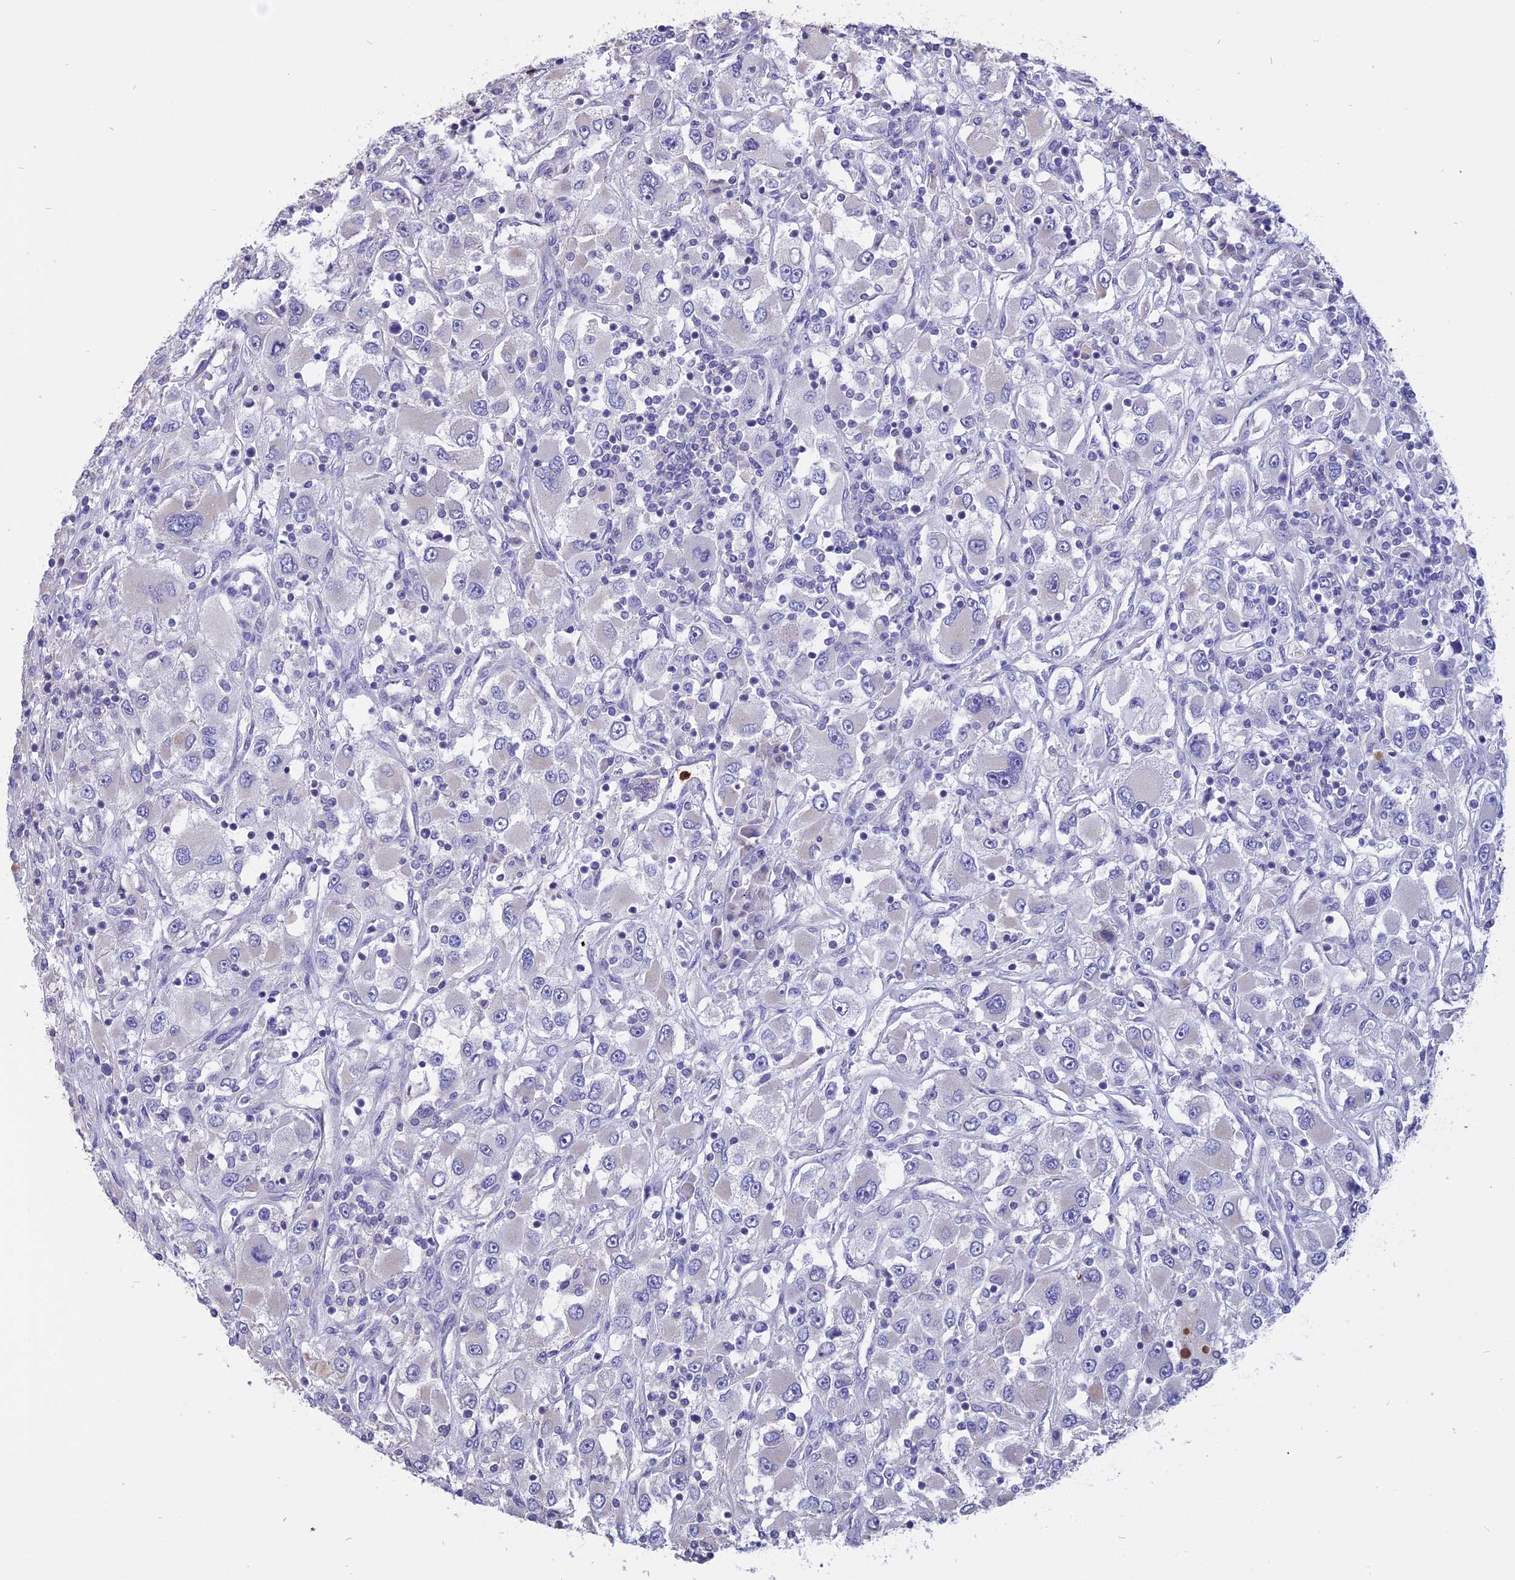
{"staining": {"intensity": "negative", "quantity": "none", "location": "none"}, "tissue": "renal cancer", "cell_type": "Tumor cells", "image_type": "cancer", "snomed": [{"axis": "morphology", "description": "Adenocarcinoma, NOS"}, {"axis": "topography", "description": "Kidney"}], "caption": "Renal cancer (adenocarcinoma) was stained to show a protein in brown. There is no significant positivity in tumor cells. (Immunohistochemistry (ihc), brightfield microscopy, high magnification).", "gene": "CARMIL2", "patient": {"sex": "female", "age": 52}}